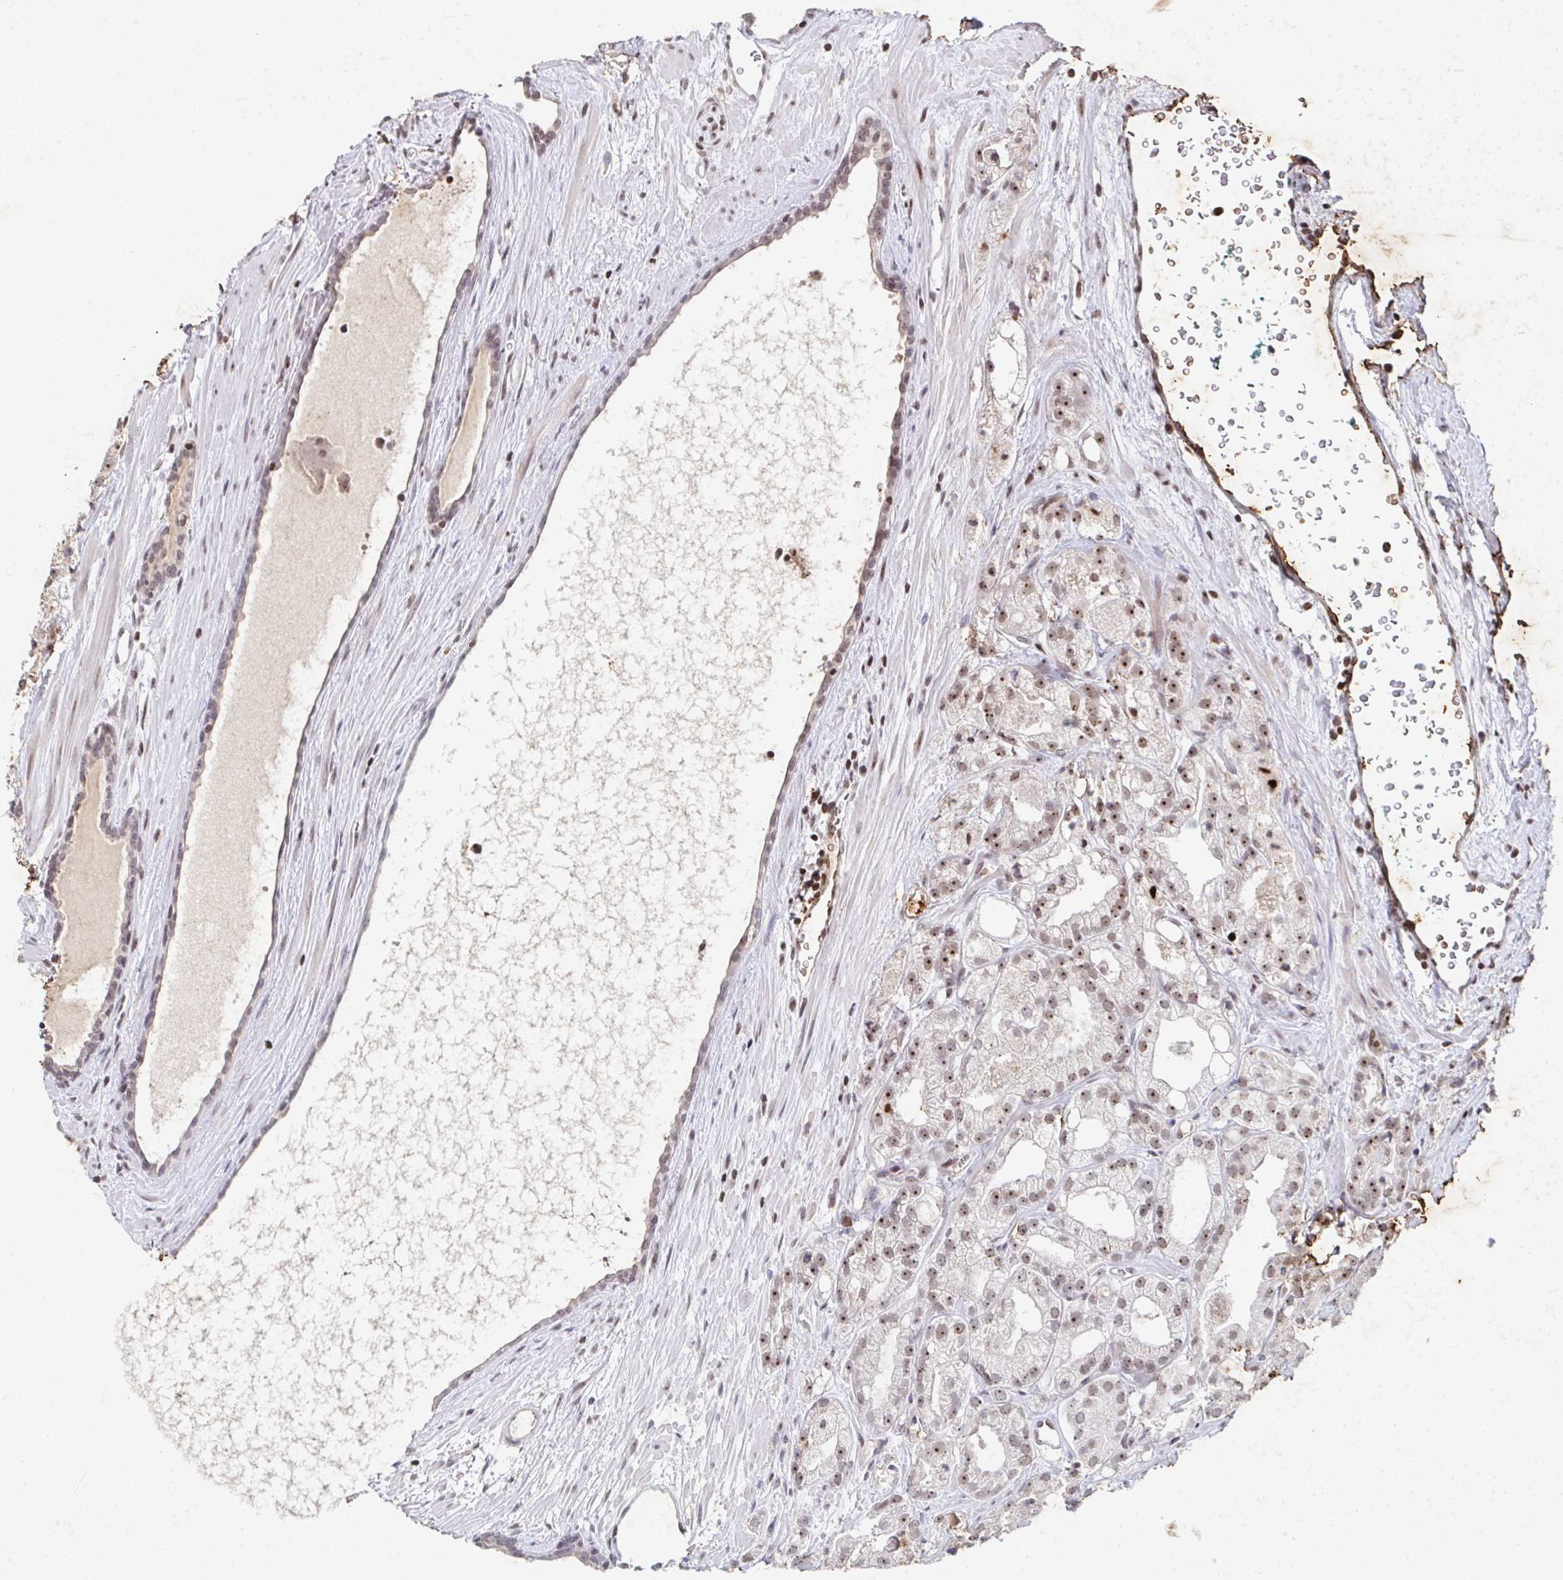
{"staining": {"intensity": "weak", "quantity": ">75%", "location": "nuclear"}, "tissue": "prostate cancer", "cell_type": "Tumor cells", "image_type": "cancer", "snomed": [{"axis": "morphology", "description": "Adenocarcinoma, High grade"}, {"axis": "topography", "description": "Prostate"}], "caption": "Approximately >75% of tumor cells in adenocarcinoma (high-grade) (prostate) demonstrate weak nuclear protein staining as visualized by brown immunohistochemical staining.", "gene": "C19orf53", "patient": {"sex": "male", "age": 68}}